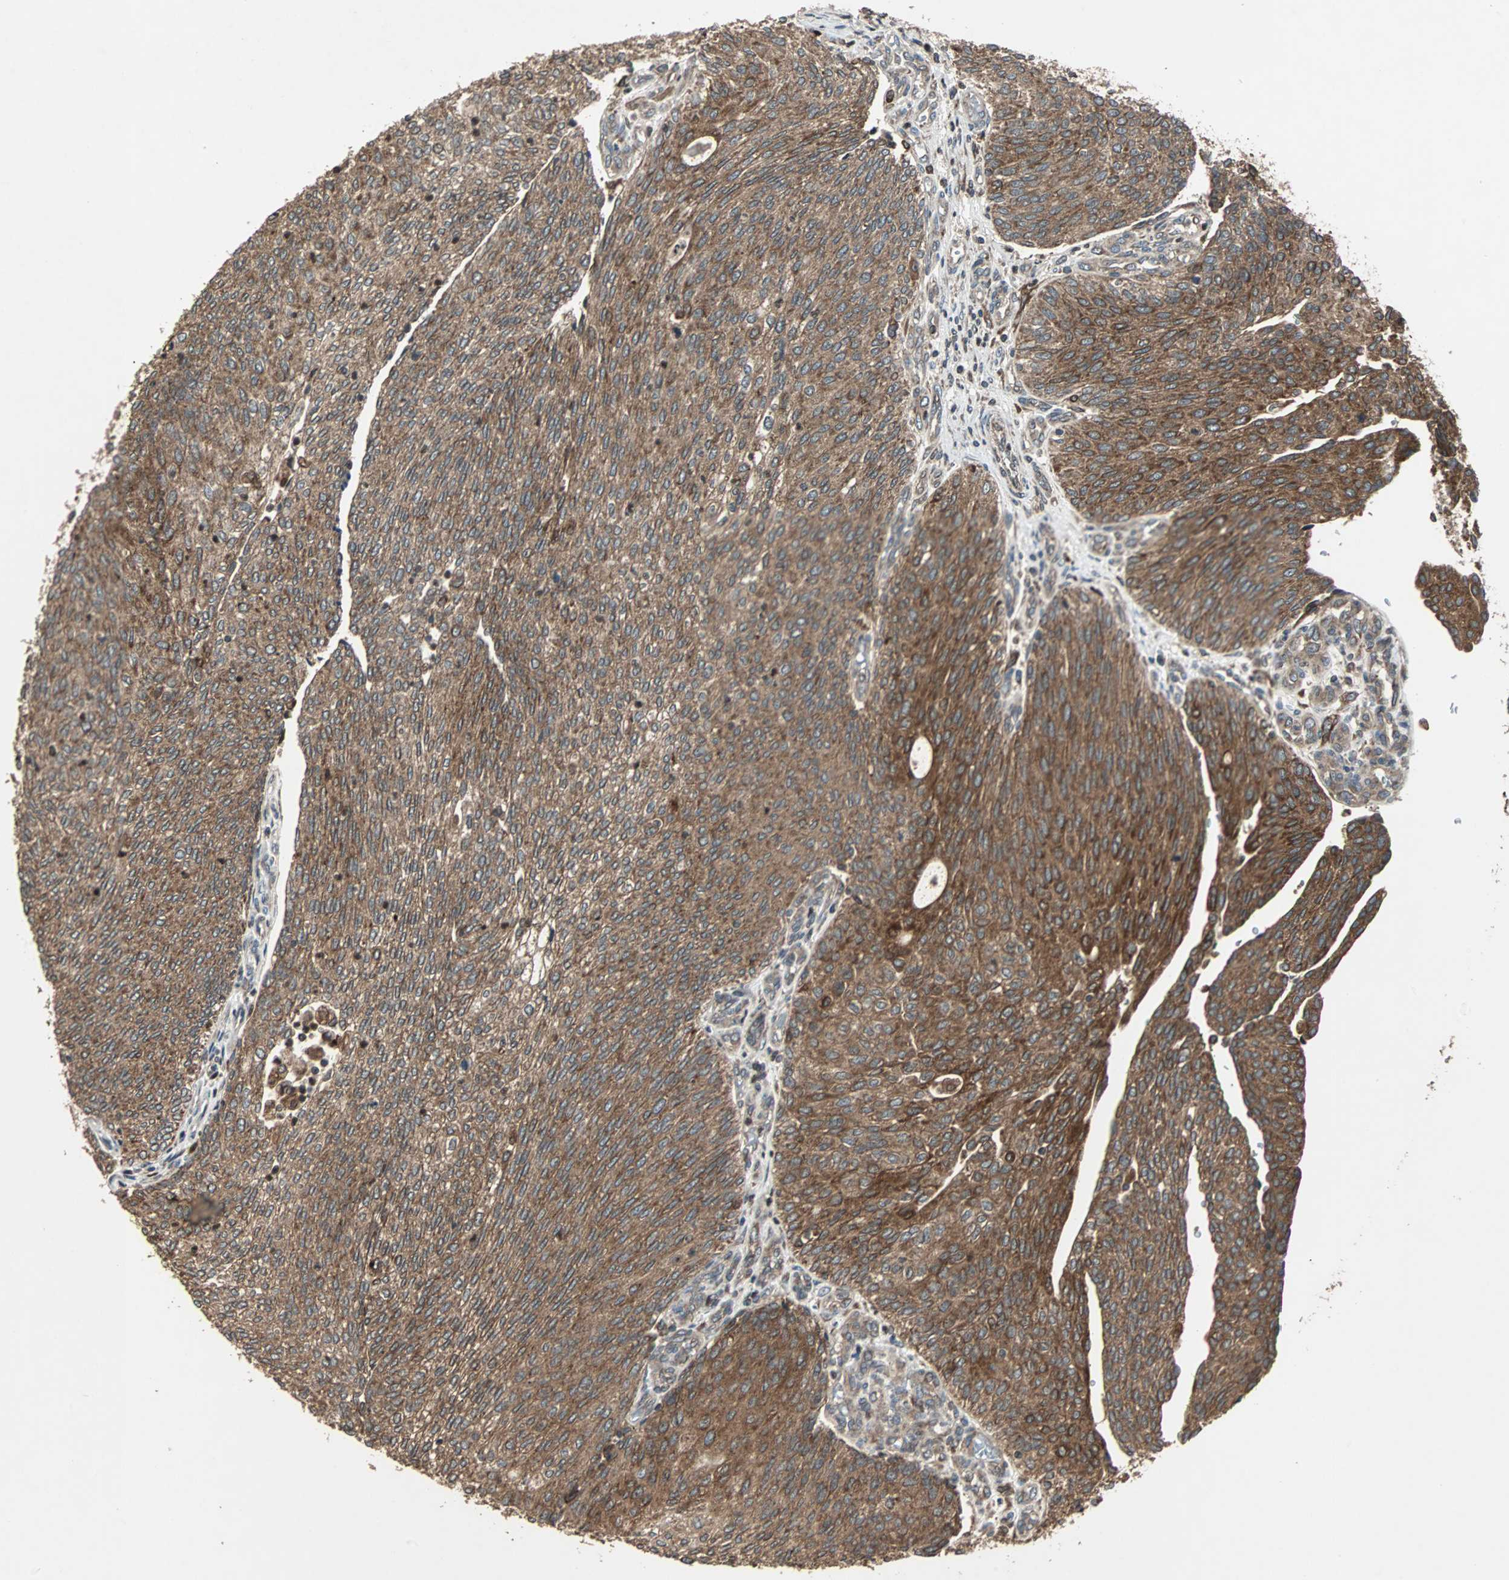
{"staining": {"intensity": "moderate", "quantity": ">75%", "location": "cytoplasmic/membranous"}, "tissue": "urothelial cancer", "cell_type": "Tumor cells", "image_type": "cancer", "snomed": [{"axis": "morphology", "description": "Urothelial carcinoma, Low grade"}, {"axis": "topography", "description": "Urinary bladder"}], "caption": "DAB immunohistochemical staining of human urothelial carcinoma (low-grade) displays moderate cytoplasmic/membranous protein positivity in about >75% of tumor cells. The staining was performed using DAB, with brown indicating positive protein expression. Nuclei are stained blue with hematoxylin.", "gene": "RAB7A", "patient": {"sex": "female", "age": 79}}